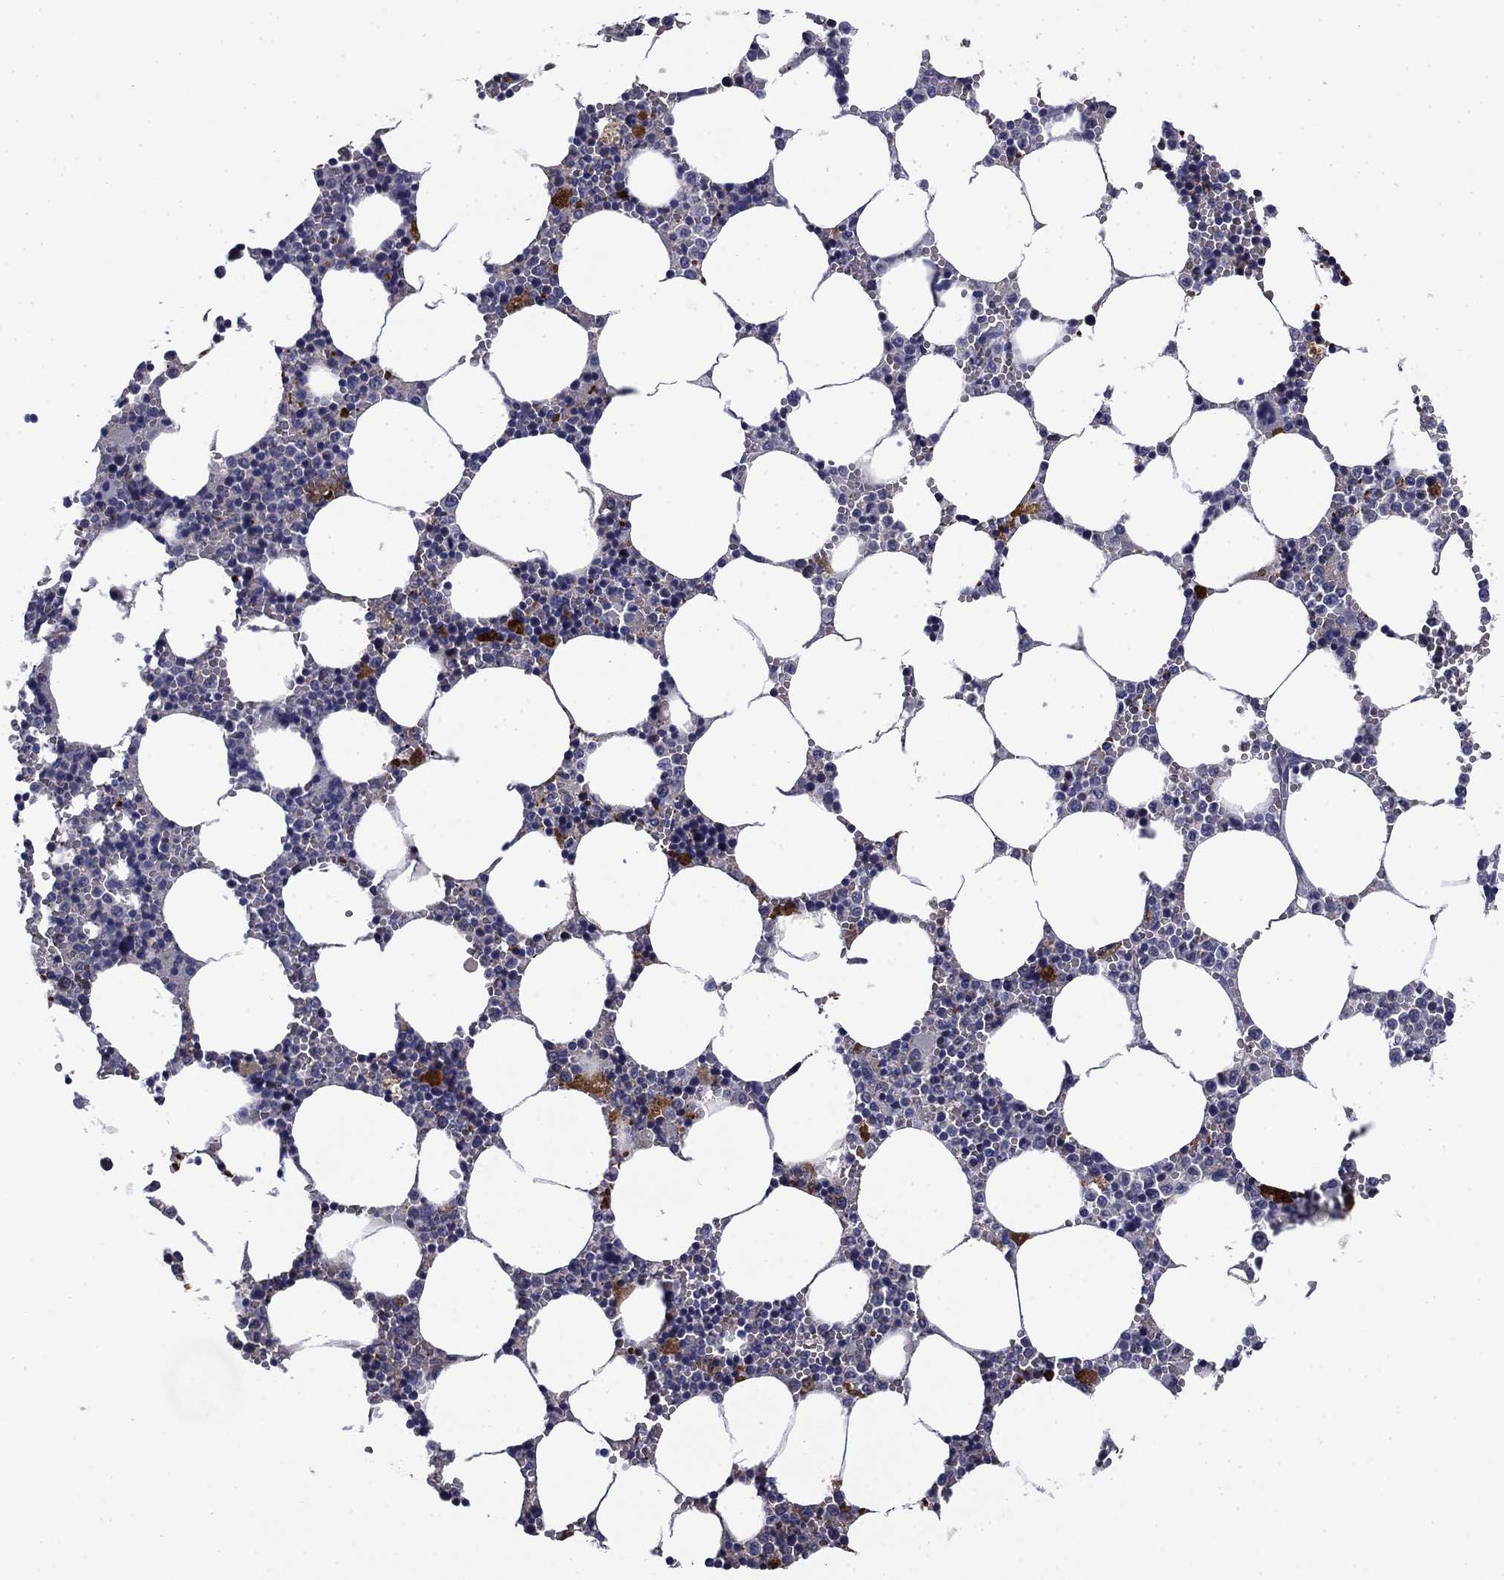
{"staining": {"intensity": "moderate", "quantity": "<25%", "location": "cytoplasmic/membranous"}, "tissue": "bone marrow", "cell_type": "Hematopoietic cells", "image_type": "normal", "snomed": [{"axis": "morphology", "description": "Normal tissue, NOS"}, {"axis": "topography", "description": "Bone marrow"}], "caption": "Protein staining of normal bone marrow shows moderate cytoplasmic/membranous expression in approximately <25% of hematopoietic cells. Ihc stains the protein of interest in brown and the nuclei are stained blue.", "gene": "BCL2L14", "patient": {"sex": "female", "age": 64}}